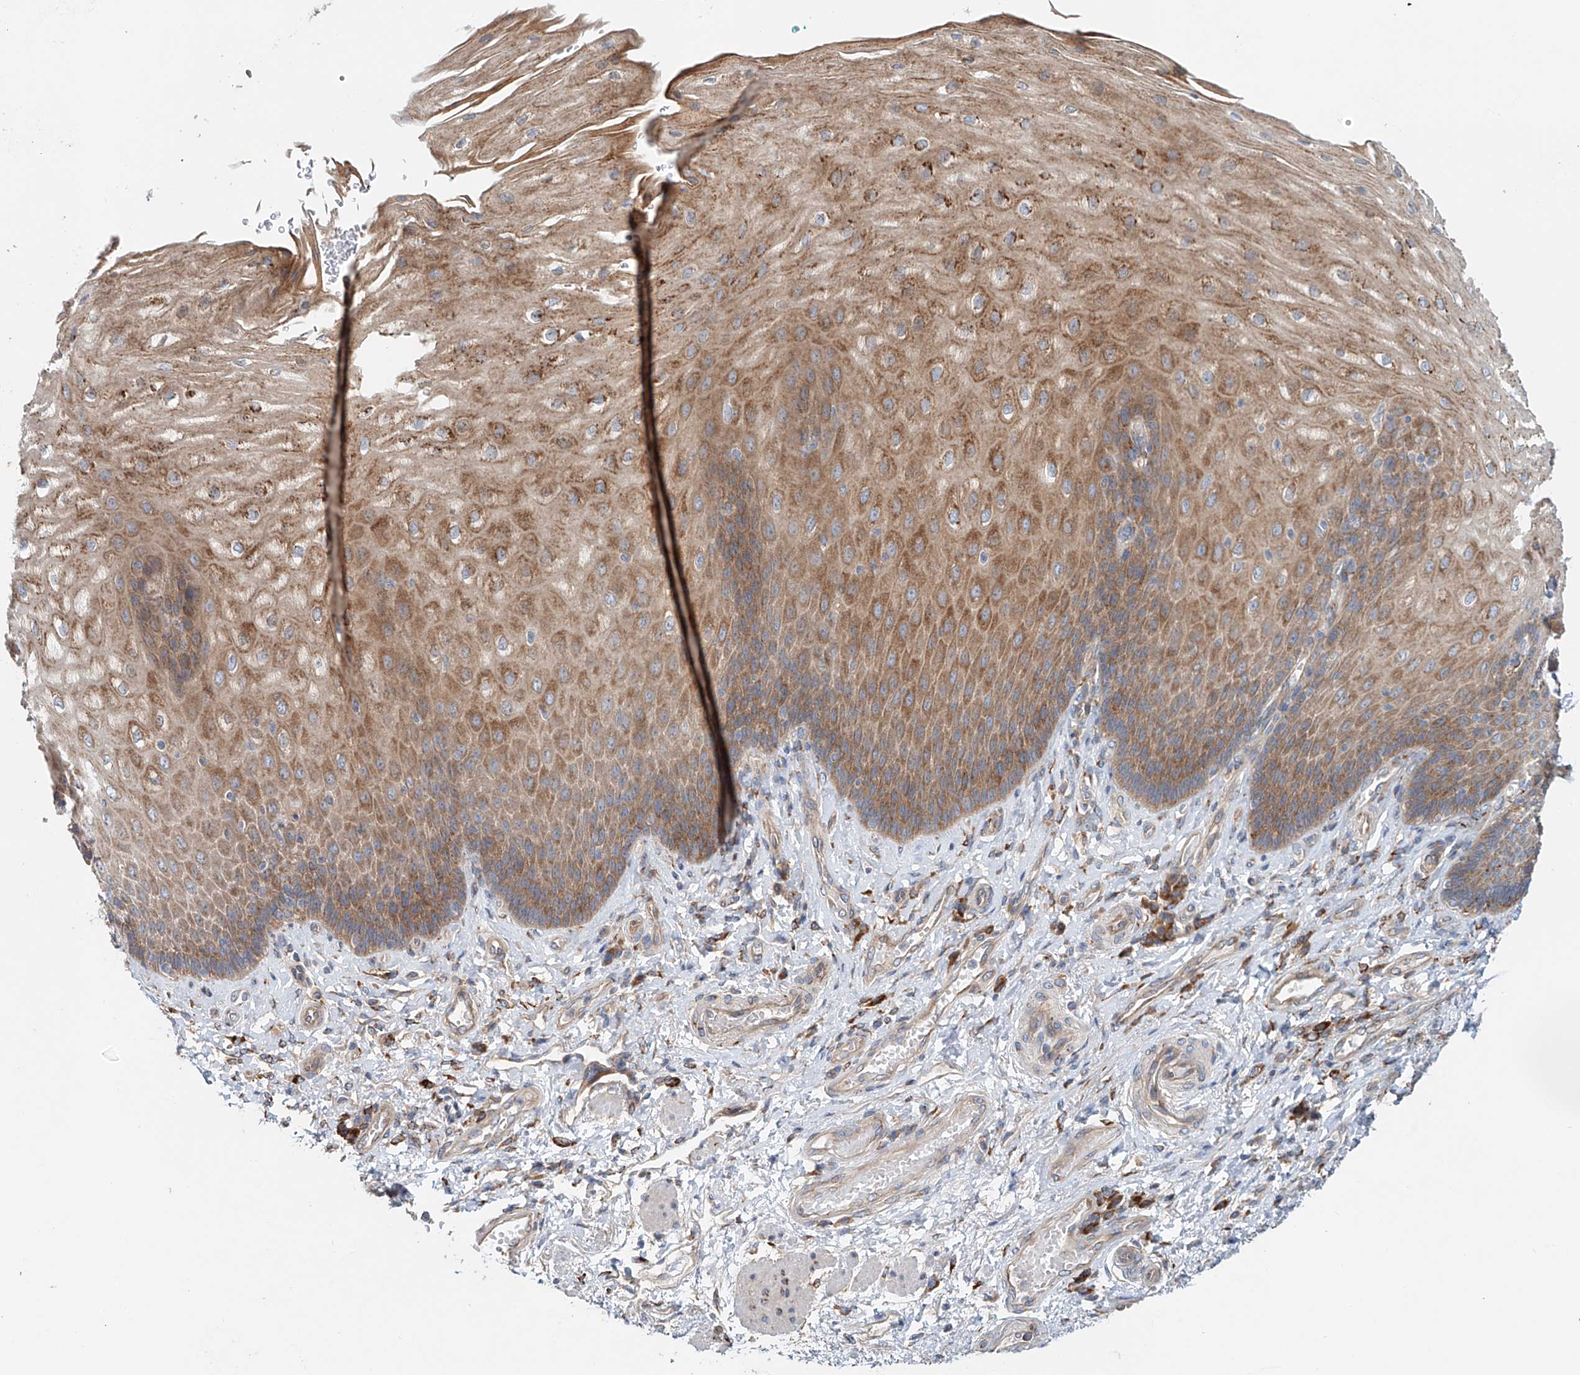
{"staining": {"intensity": "moderate", "quantity": ">75%", "location": "cytoplasmic/membranous"}, "tissue": "esophagus", "cell_type": "Squamous epithelial cells", "image_type": "normal", "snomed": [{"axis": "morphology", "description": "Normal tissue, NOS"}, {"axis": "topography", "description": "Esophagus"}], "caption": "Immunohistochemical staining of normal human esophagus exhibits >75% levels of moderate cytoplasmic/membranous protein staining in approximately >75% of squamous epithelial cells. Ihc stains the protein of interest in brown and the nuclei are stained blue.", "gene": "SNAP29", "patient": {"sex": "male", "age": 54}}